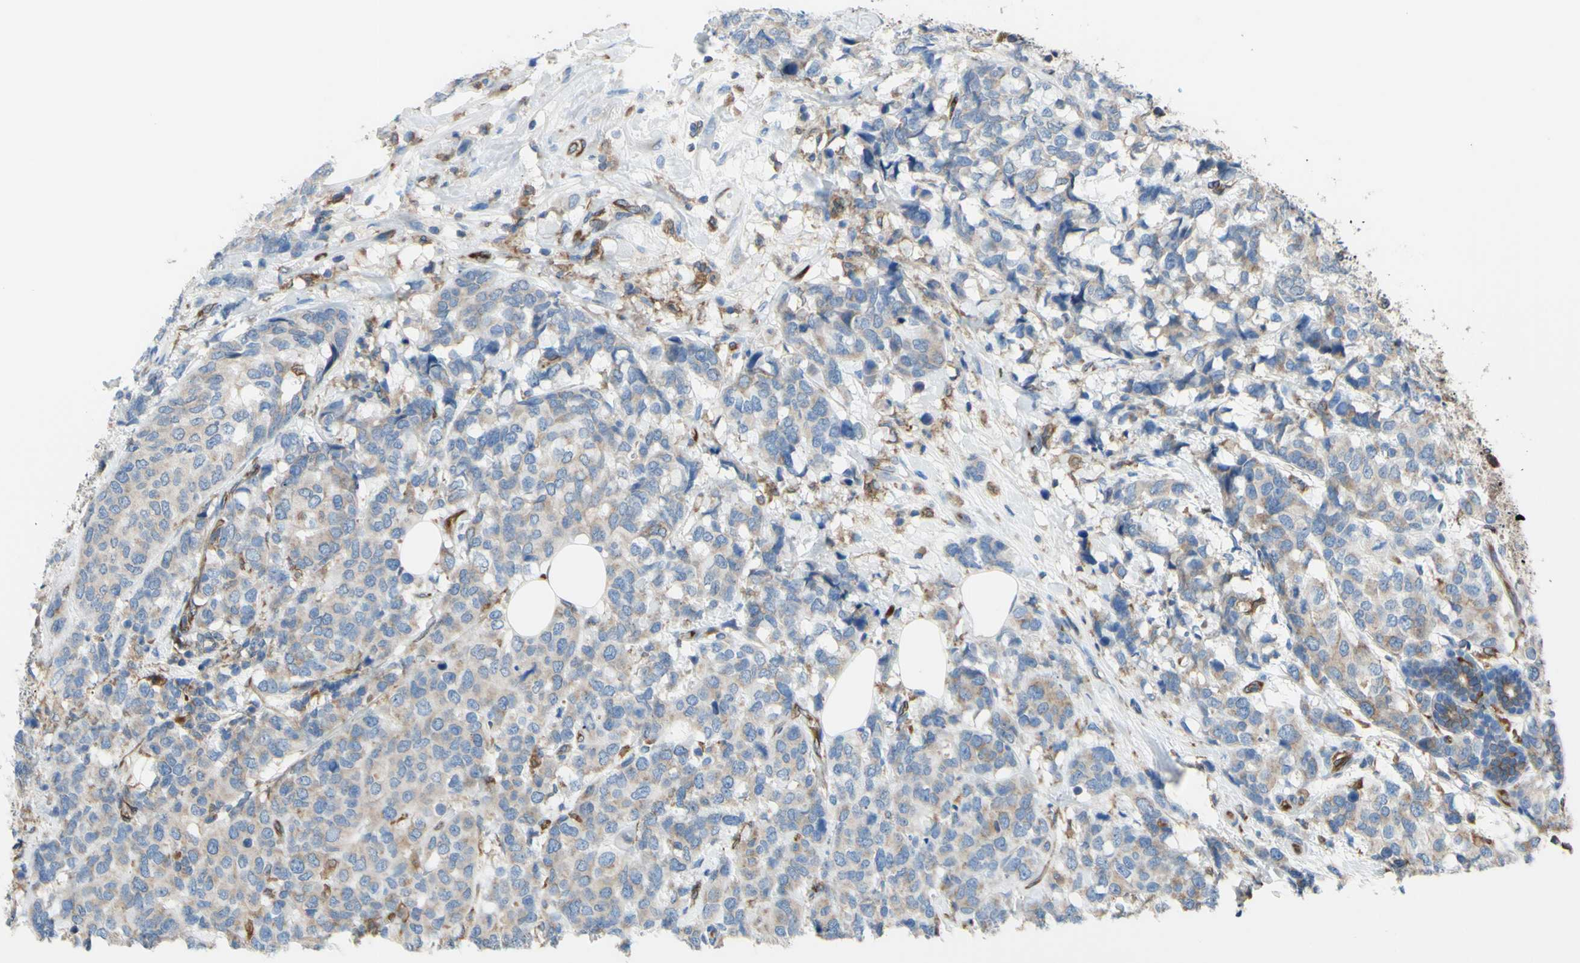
{"staining": {"intensity": "weak", "quantity": "25%-75%", "location": "cytoplasmic/membranous"}, "tissue": "breast cancer", "cell_type": "Tumor cells", "image_type": "cancer", "snomed": [{"axis": "morphology", "description": "Lobular carcinoma"}, {"axis": "topography", "description": "Breast"}], "caption": "Breast cancer (lobular carcinoma) stained with a brown dye demonstrates weak cytoplasmic/membranous positive staining in about 25%-75% of tumor cells.", "gene": "MGST2", "patient": {"sex": "female", "age": 59}}